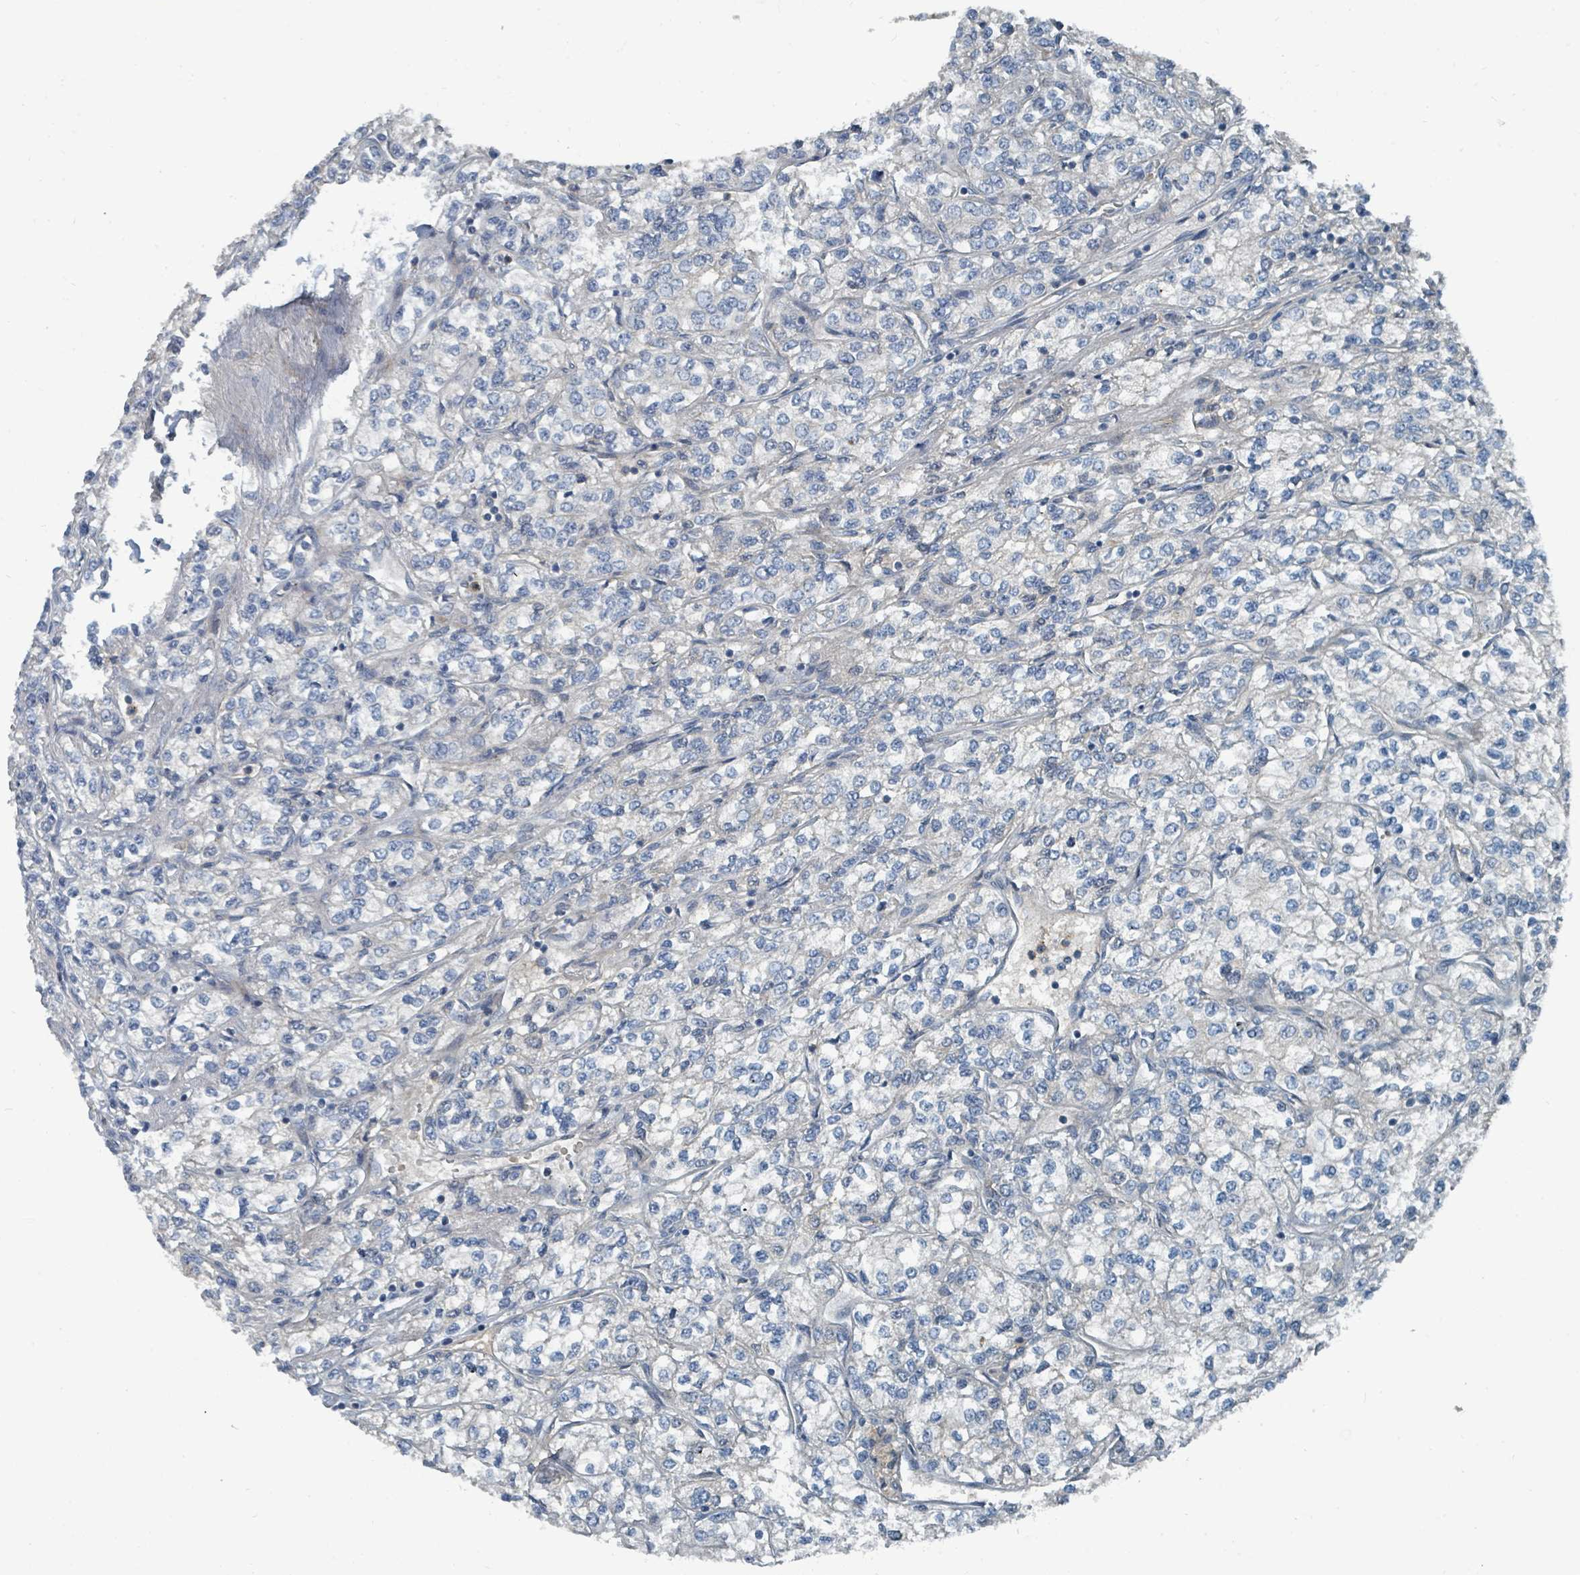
{"staining": {"intensity": "negative", "quantity": "none", "location": "none"}, "tissue": "renal cancer", "cell_type": "Tumor cells", "image_type": "cancer", "snomed": [{"axis": "morphology", "description": "Adenocarcinoma, NOS"}, {"axis": "topography", "description": "Kidney"}], "caption": "Tumor cells show no significant protein expression in renal adenocarcinoma.", "gene": "SLC44A5", "patient": {"sex": "male", "age": 80}}